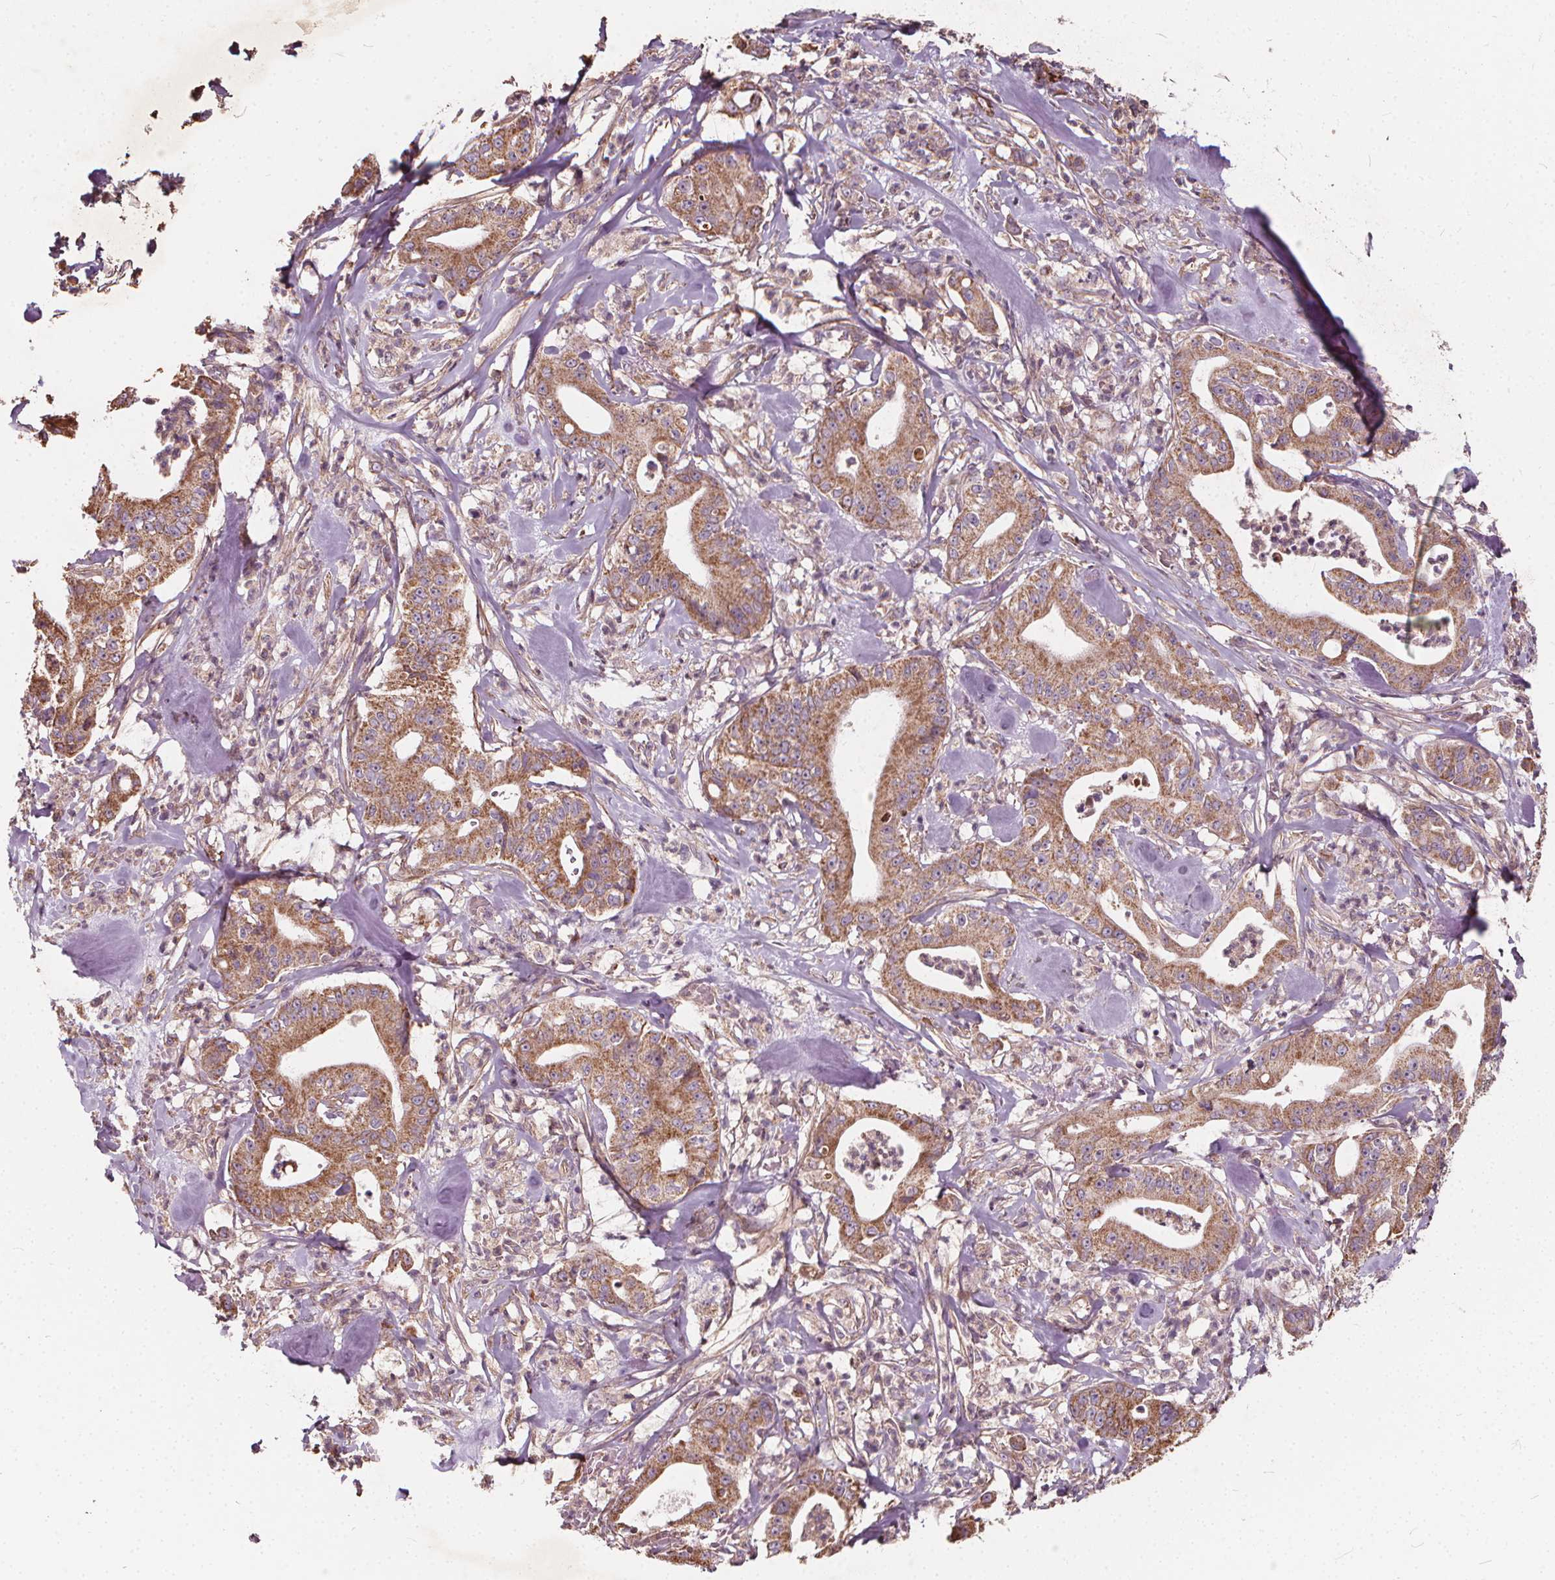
{"staining": {"intensity": "moderate", "quantity": ">75%", "location": "cytoplasmic/membranous"}, "tissue": "pancreatic cancer", "cell_type": "Tumor cells", "image_type": "cancer", "snomed": [{"axis": "morphology", "description": "Adenocarcinoma, NOS"}, {"axis": "topography", "description": "Pancreas"}], "caption": "A brown stain labels moderate cytoplasmic/membranous expression of a protein in human pancreatic cancer tumor cells. Nuclei are stained in blue.", "gene": "ORAI2", "patient": {"sex": "male", "age": 71}}